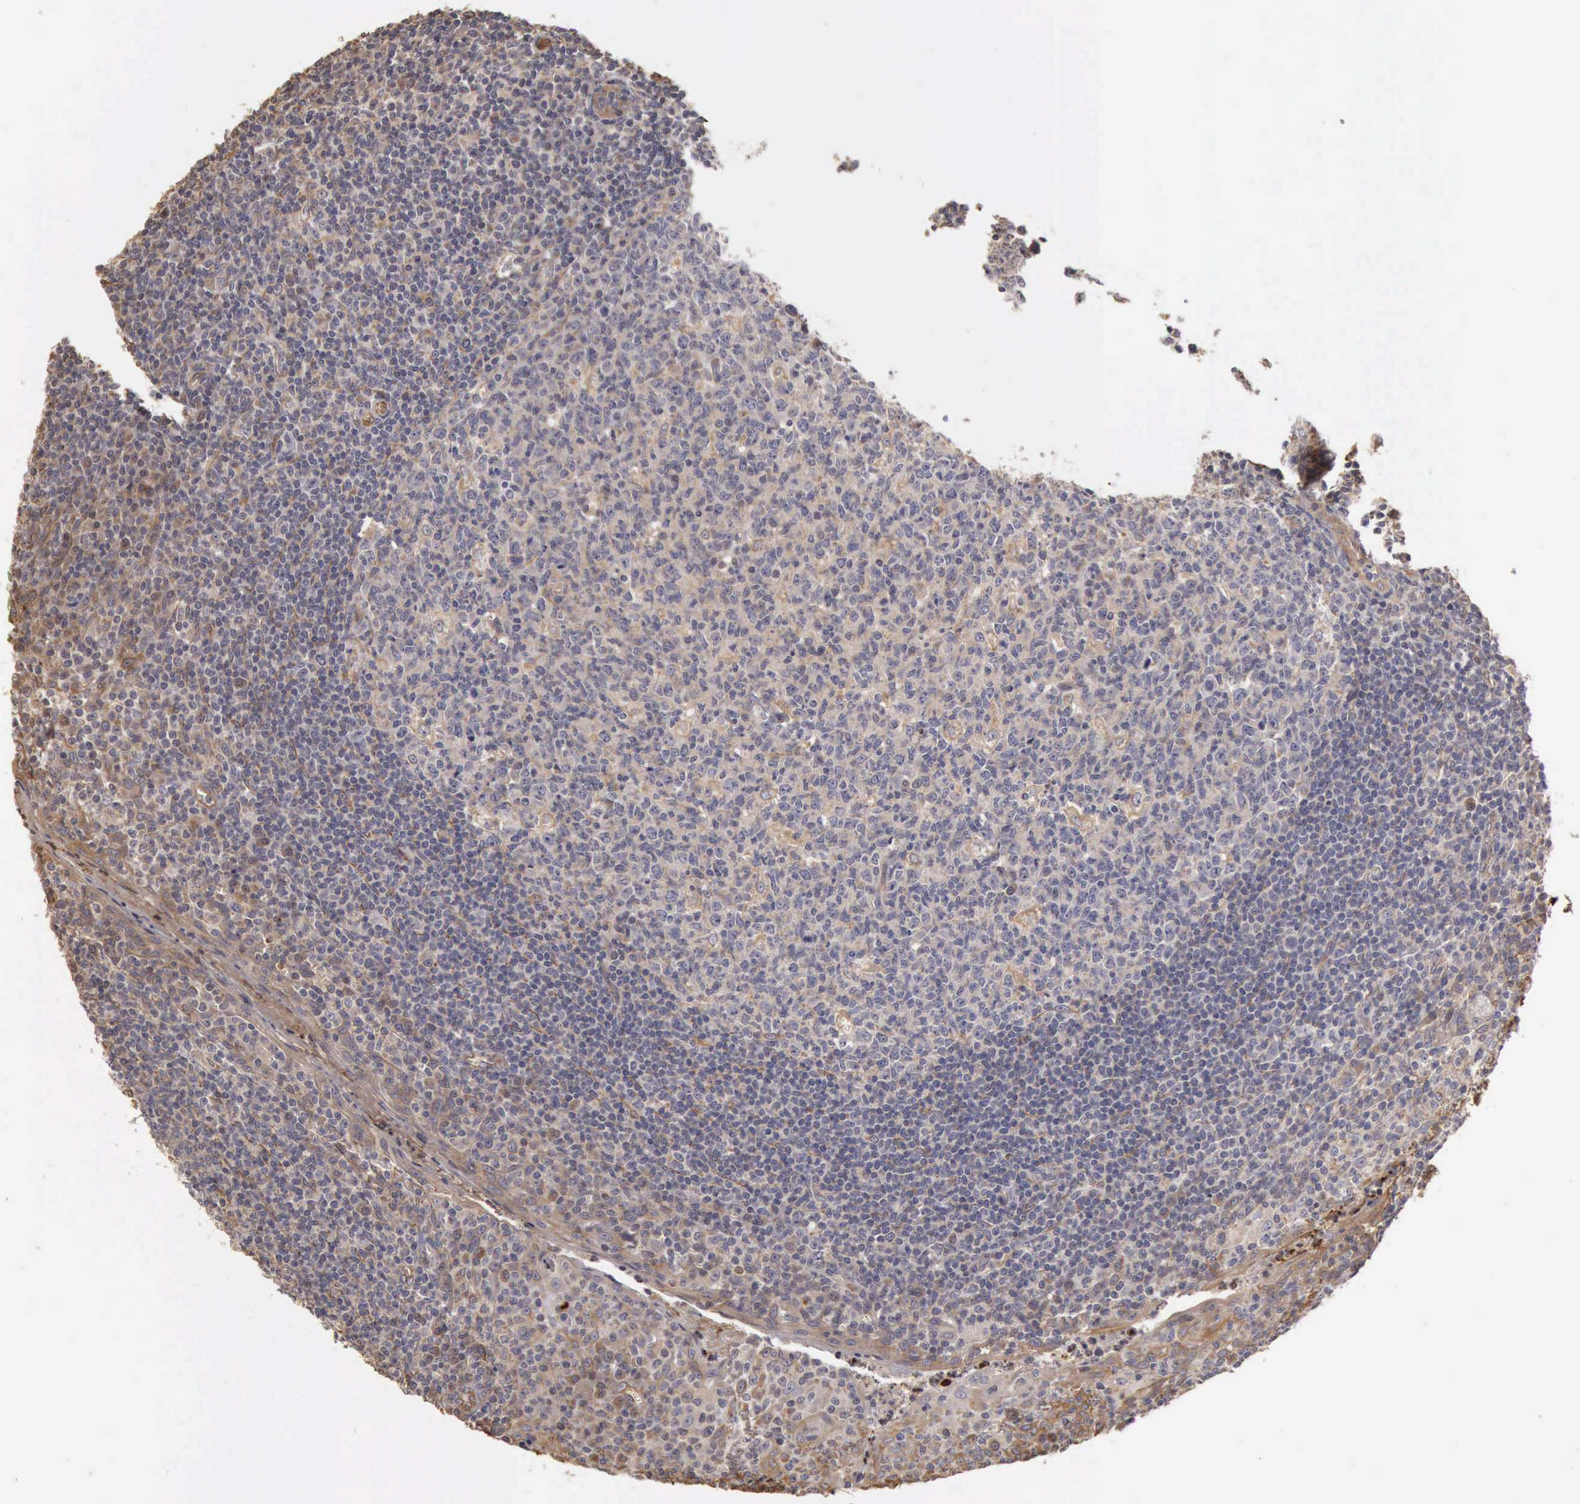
{"staining": {"intensity": "negative", "quantity": "none", "location": "none"}, "tissue": "tonsil", "cell_type": "Germinal center cells", "image_type": "normal", "snomed": [{"axis": "morphology", "description": "Normal tissue, NOS"}, {"axis": "topography", "description": "Tonsil"}], "caption": "Immunohistochemistry (IHC) image of normal tonsil: human tonsil stained with DAB exhibits no significant protein staining in germinal center cells.", "gene": "BMX", "patient": {"sex": "male", "age": 6}}